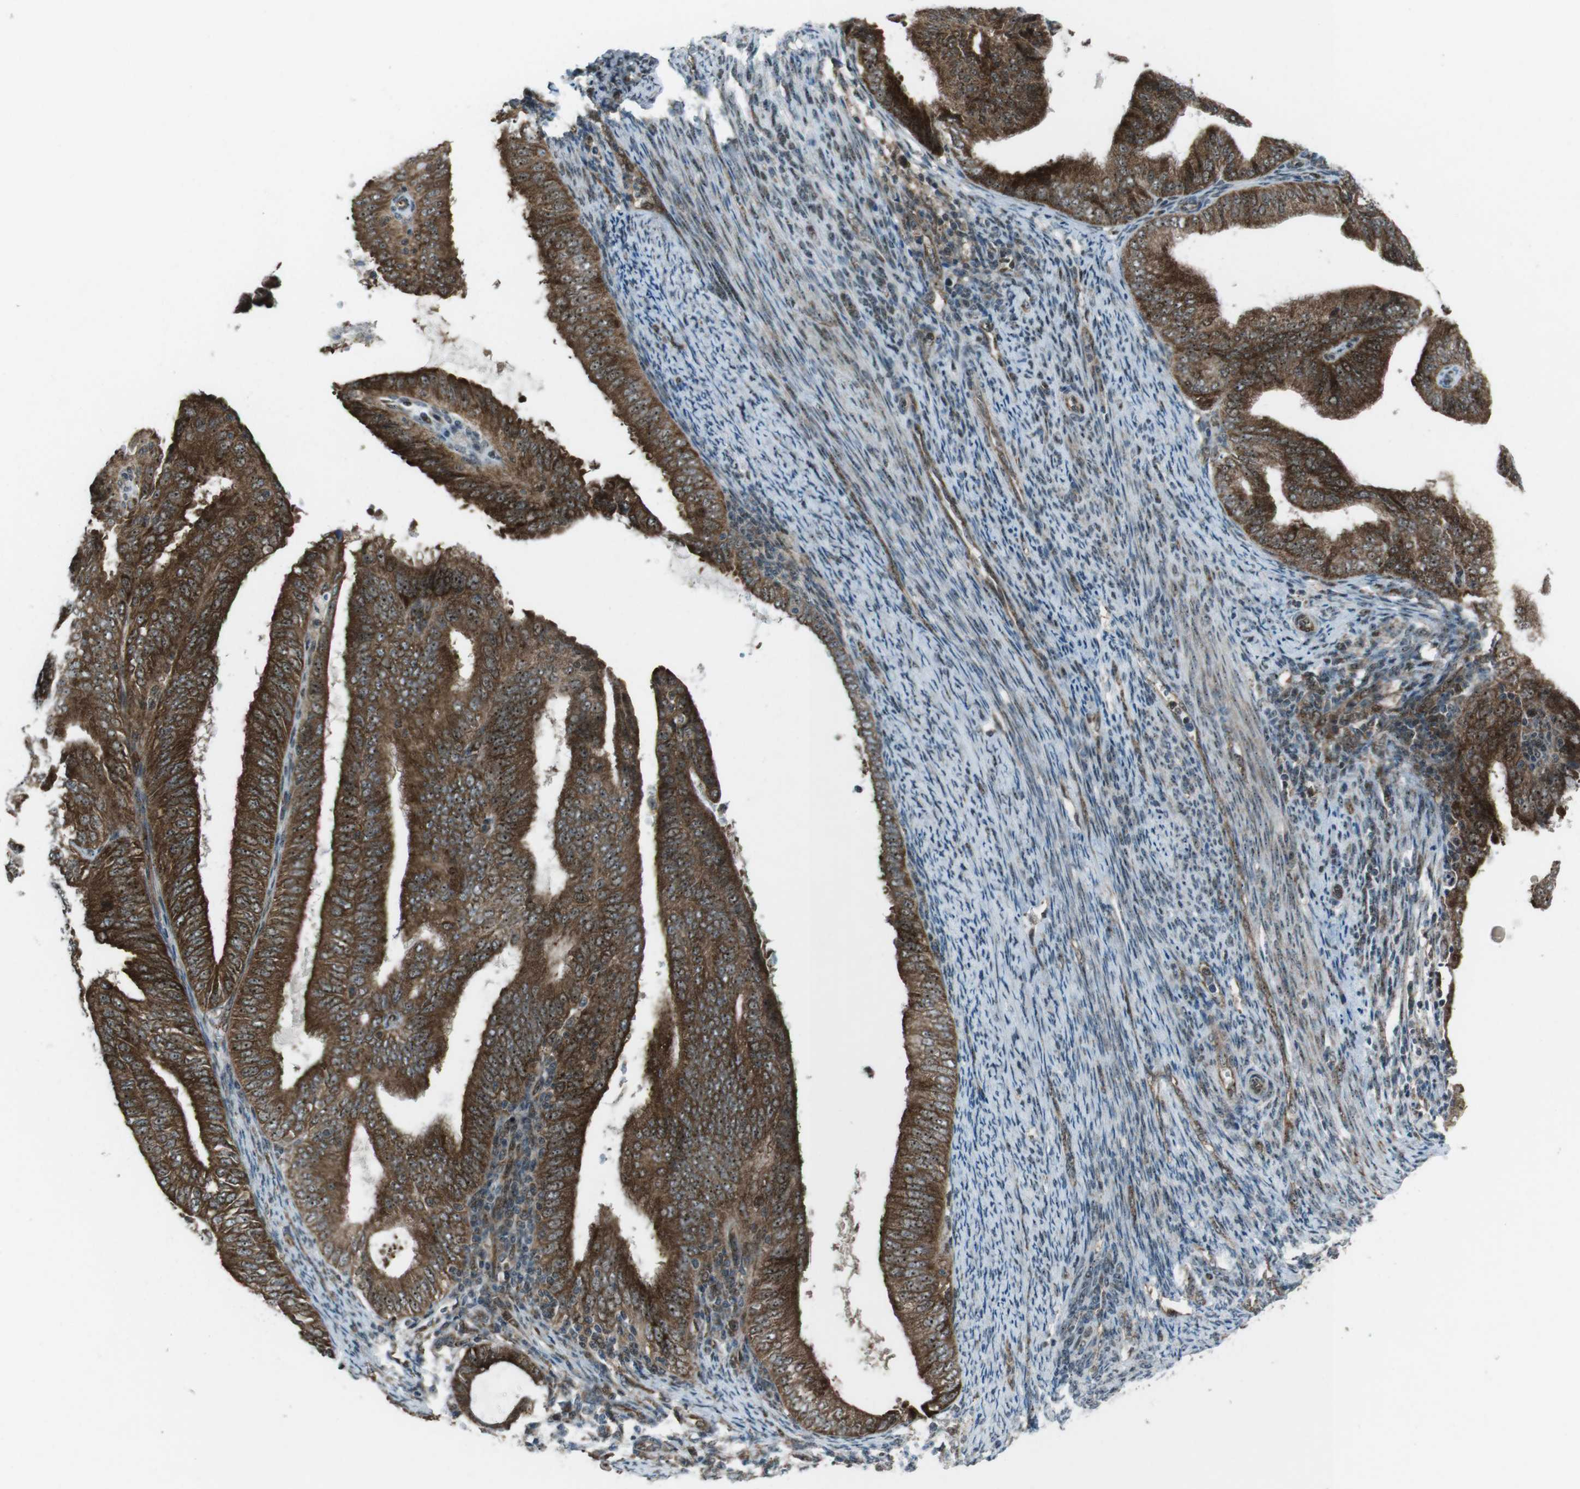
{"staining": {"intensity": "strong", "quantity": ">75%", "location": "cytoplasmic/membranous"}, "tissue": "endometrial cancer", "cell_type": "Tumor cells", "image_type": "cancer", "snomed": [{"axis": "morphology", "description": "Adenocarcinoma, NOS"}, {"axis": "topography", "description": "Endometrium"}], "caption": "Immunohistochemical staining of human endometrial cancer (adenocarcinoma) reveals high levels of strong cytoplasmic/membranous protein expression in about >75% of tumor cells.", "gene": "CSNK1D", "patient": {"sex": "female", "age": 58}}